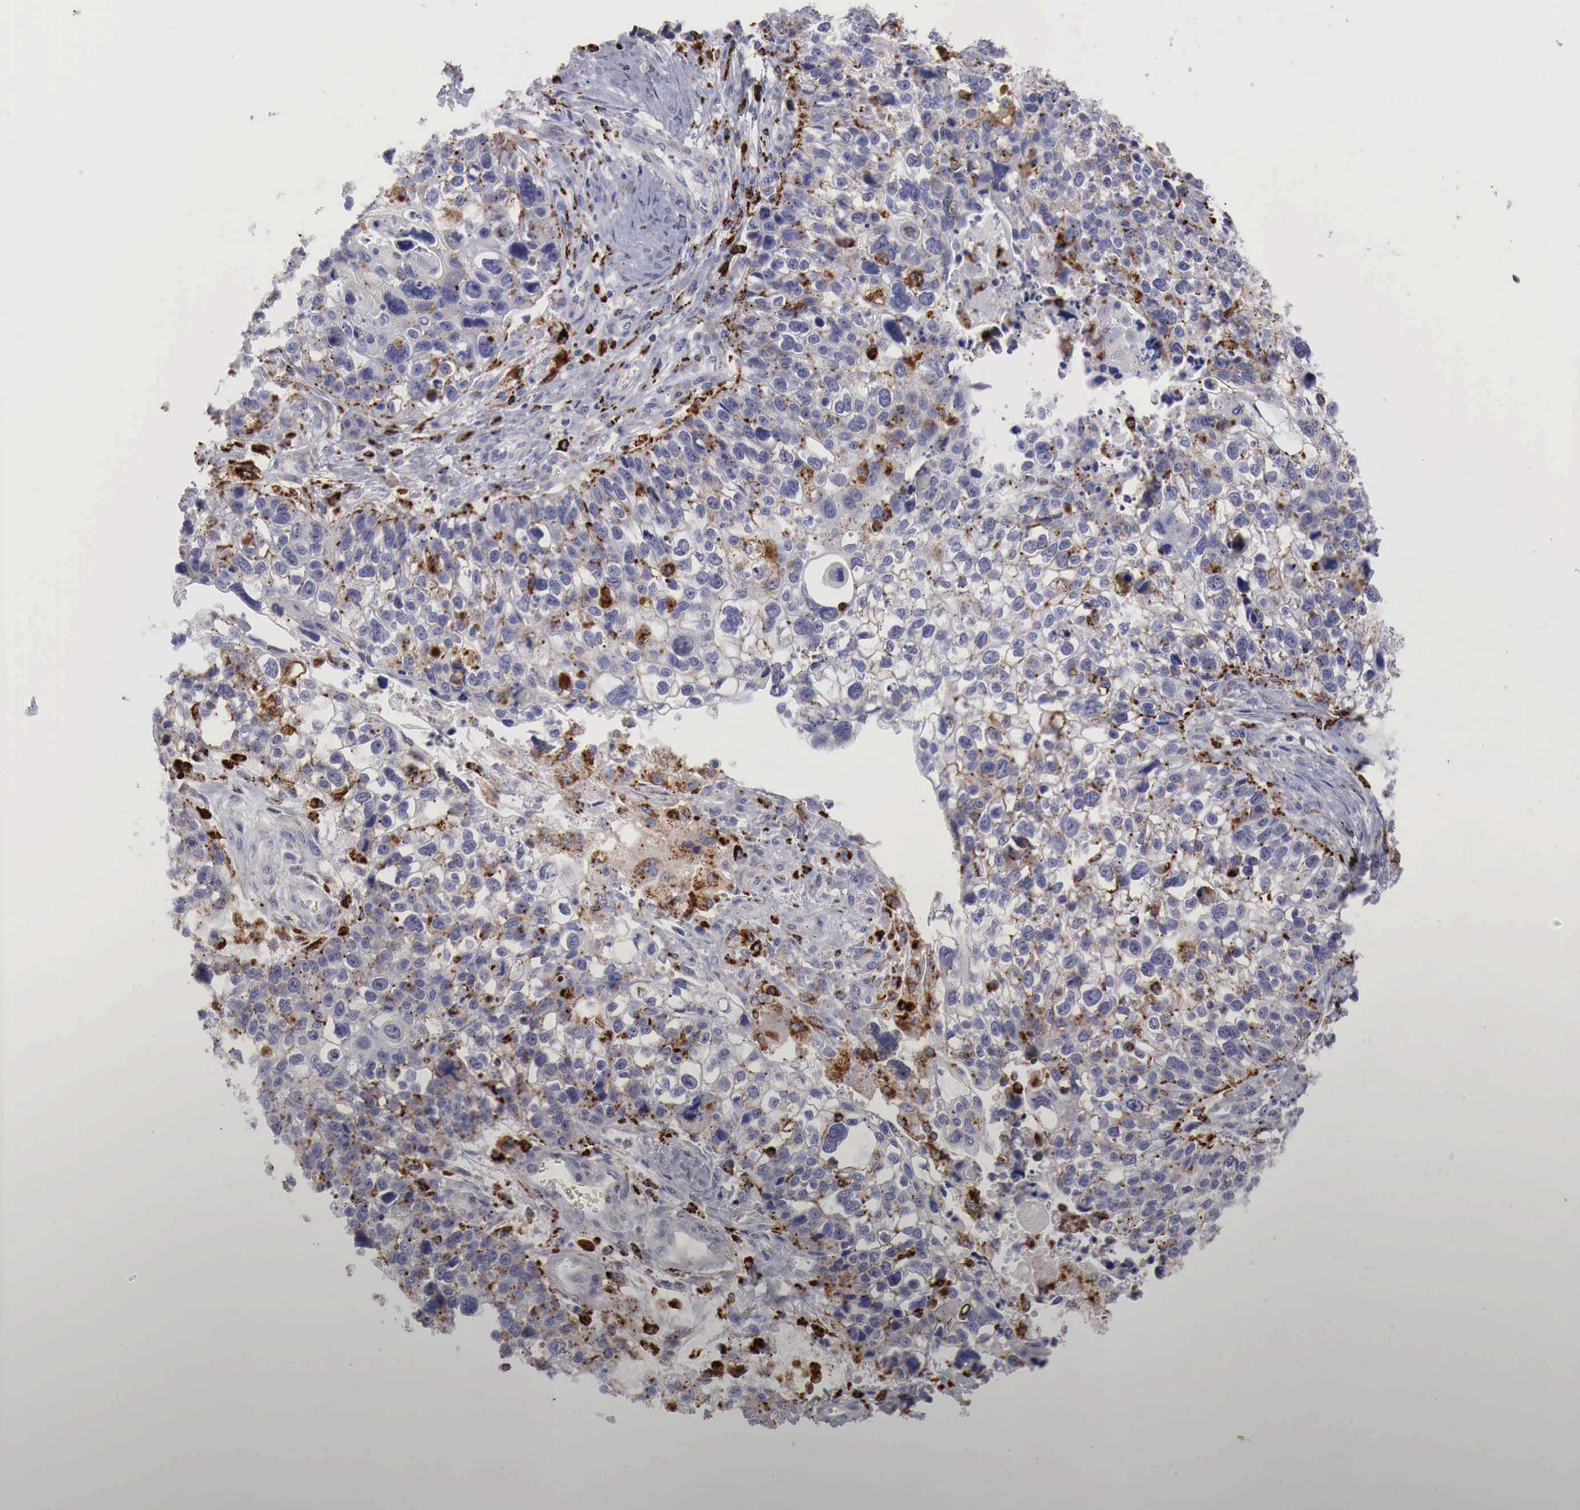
{"staining": {"intensity": "strong", "quantity": "25%-75%", "location": "cytoplasmic/membranous"}, "tissue": "lung cancer", "cell_type": "Tumor cells", "image_type": "cancer", "snomed": [{"axis": "morphology", "description": "Squamous cell carcinoma, NOS"}, {"axis": "topography", "description": "Lymph node"}, {"axis": "topography", "description": "Lung"}], "caption": "Immunohistochemical staining of lung squamous cell carcinoma demonstrates high levels of strong cytoplasmic/membranous staining in approximately 25%-75% of tumor cells.", "gene": "GLA", "patient": {"sex": "male", "age": 74}}